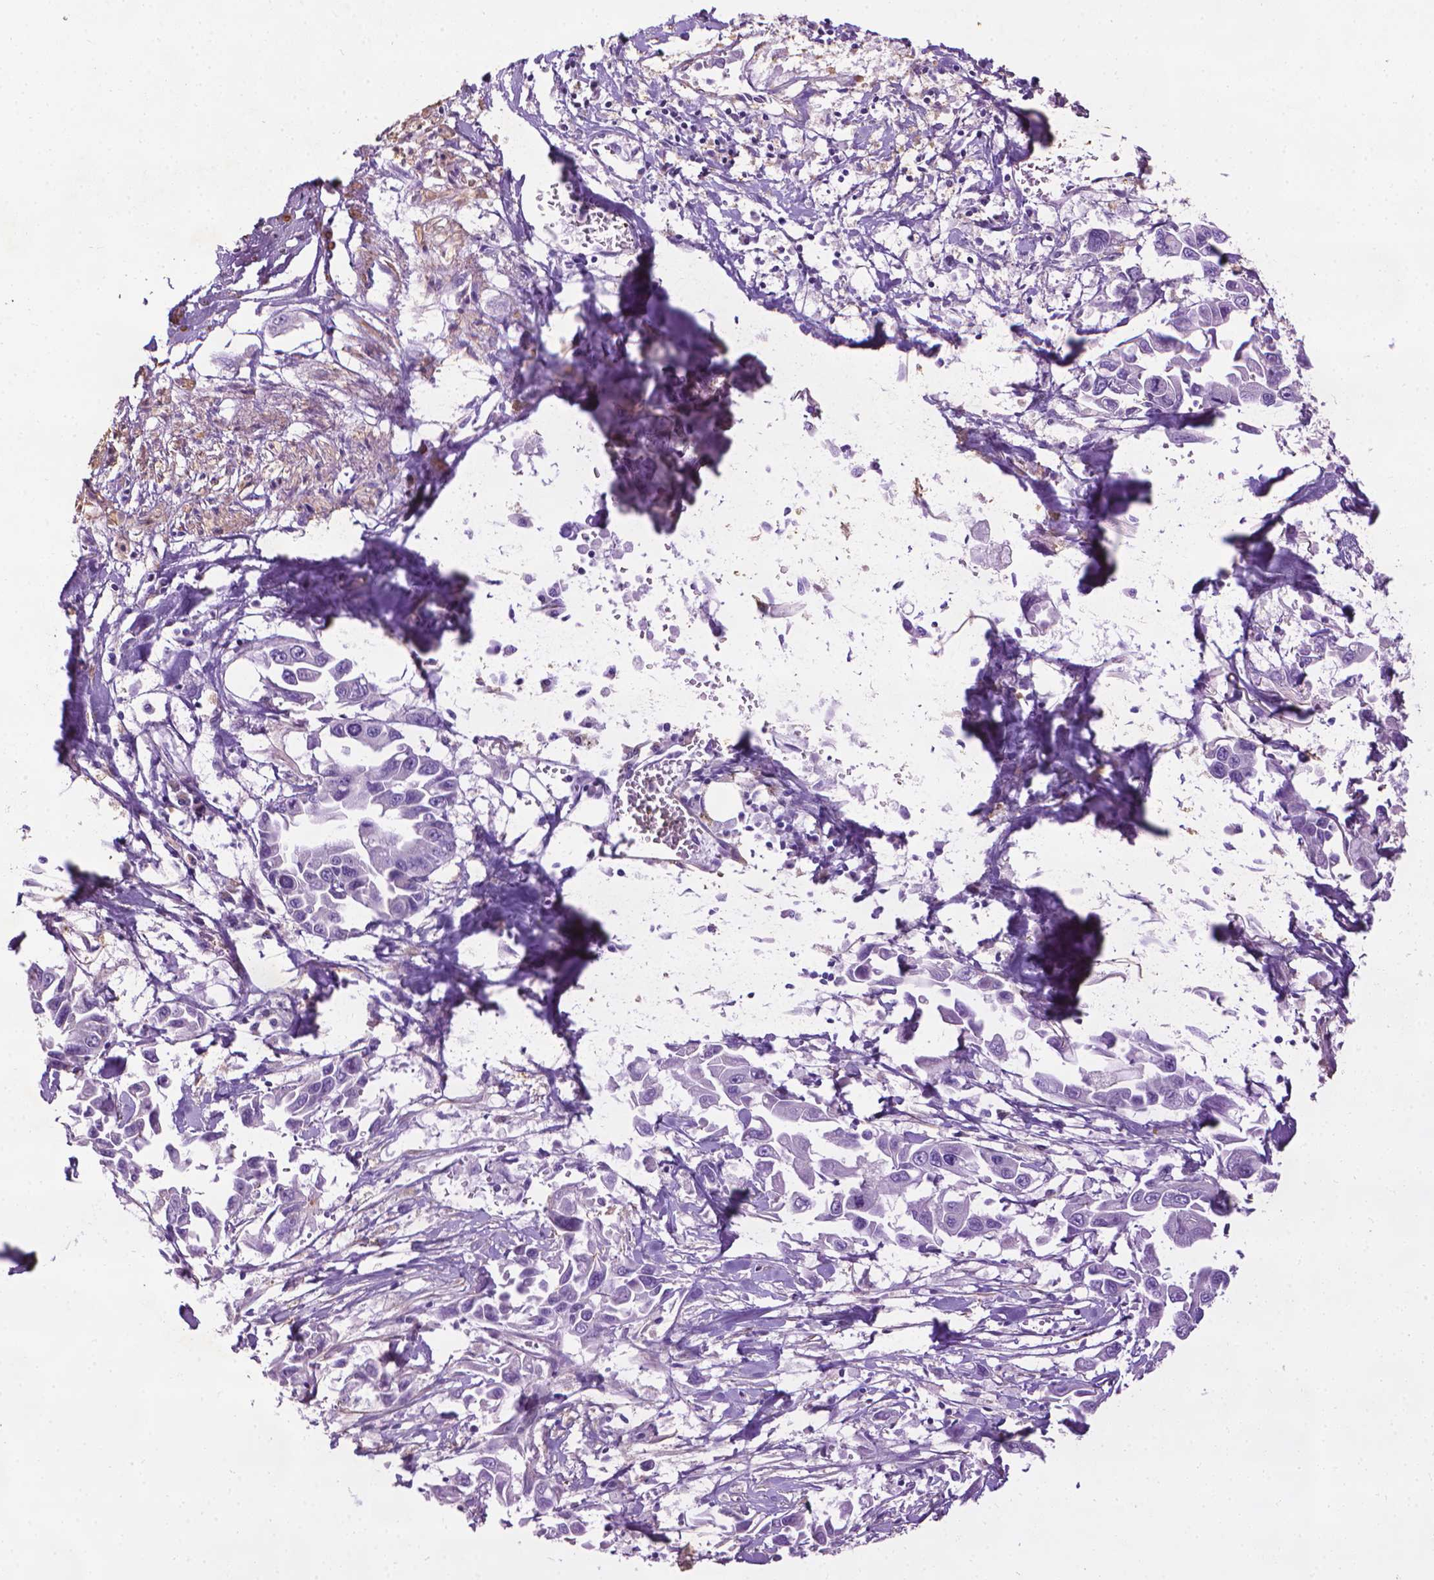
{"staining": {"intensity": "negative", "quantity": "none", "location": "none"}, "tissue": "pancreatic cancer", "cell_type": "Tumor cells", "image_type": "cancer", "snomed": [{"axis": "morphology", "description": "Adenocarcinoma, NOS"}, {"axis": "topography", "description": "Pancreas"}], "caption": "Tumor cells show no significant positivity in pancreatic cancer (adenocarcinoma).", "gene": "AQP10", "patient": {"sex": "female", "age": 83}}